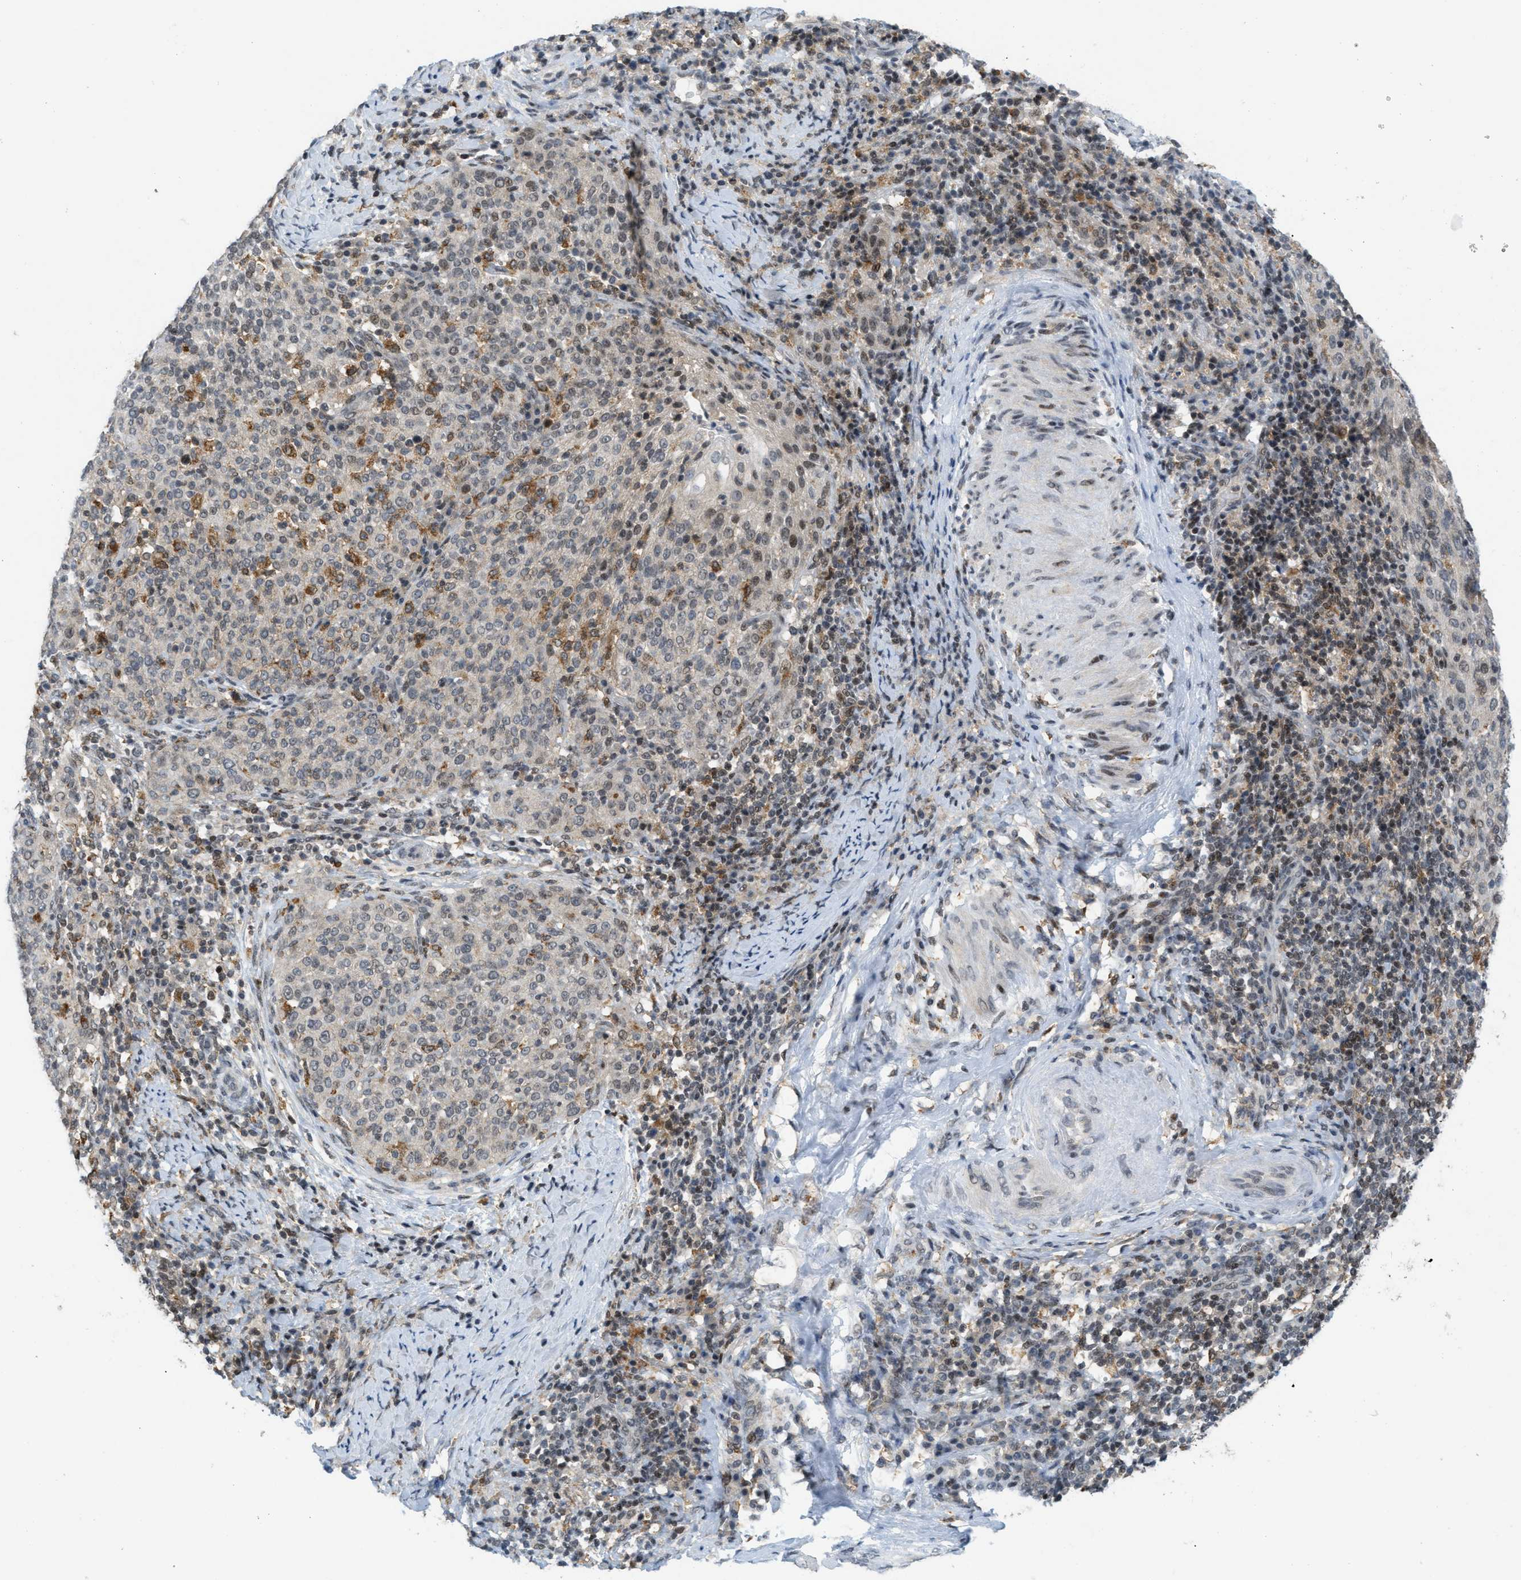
{"staining": {"intensity": "moderate", "quantity": "<25%", "location": "cytoplasmic/membranous"}, "tissue": "cervical cancer", "cell_type": "Tumor cells", "image_type": "cancer", "snomed": [{"axis": "morphology", "description": "Squamous cell carcinoma, NOS"}, {"axis": "topography", "description": "Cervix"}], "caption": "IHC micrograph of human cervical cancer stained for a protein (brown), which displays low levels of moderate cytoplasmic/membranous positivity in about <25% of tumor cells.", "gene": "ING1", "patient": {"sex": "female", "age": 51}}